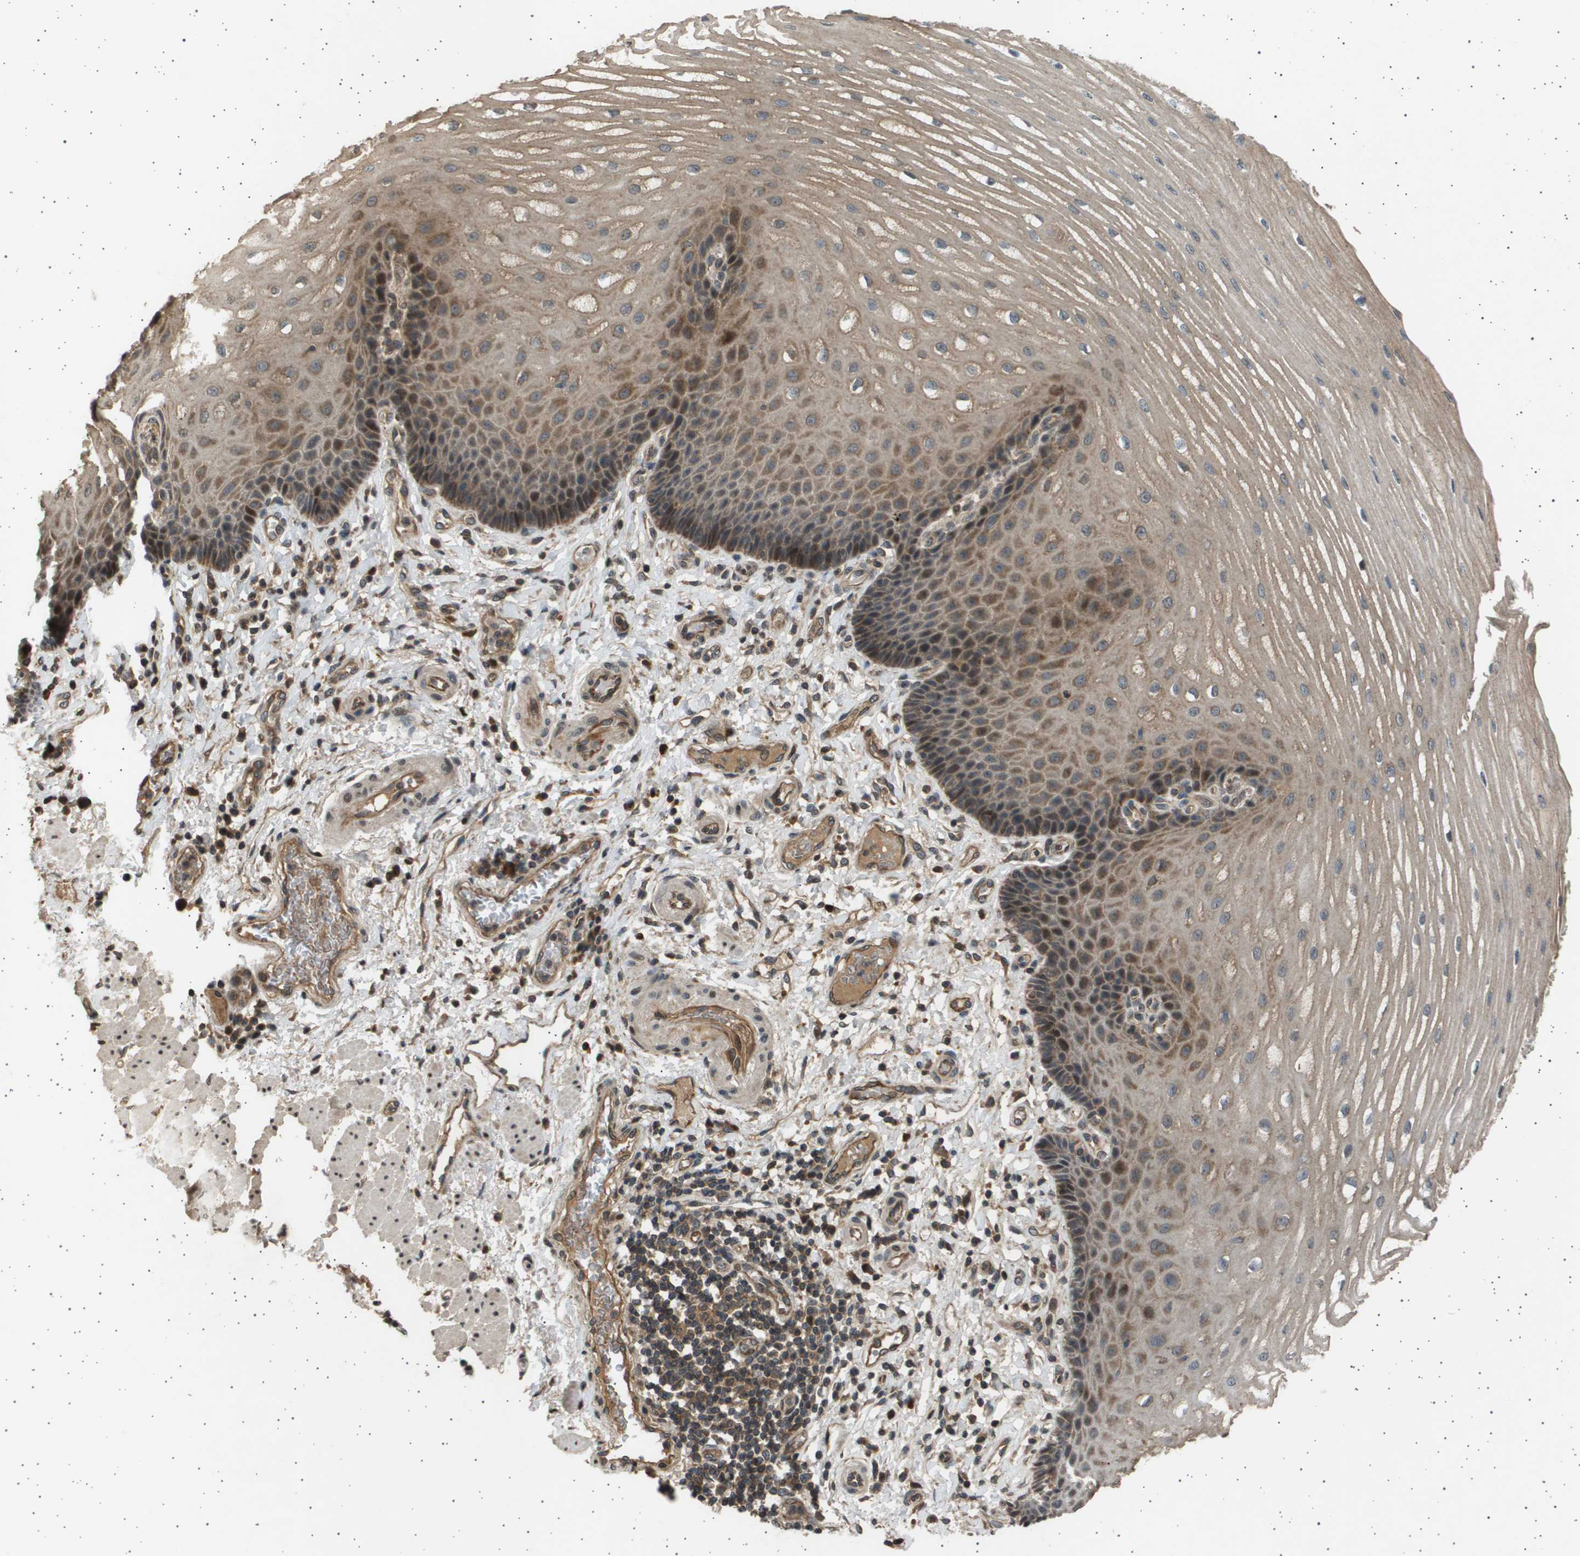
{"staining": {"intensity": "moderate", "quantity": ">75%", "location": "cytoplasmic/membranous"}, "tissue": "esophagus", "cell_type": "Squamous epithelial cells", "image_type": "normal", "snomed": [{"axis": "morphology", "description": "Normal tissue, NOS"}, {"axis": "topography", "description": "Esophagus"}], "caption": "This image exhibits immunohistochemistry staining of benign esophagus, with medium moderate cytoplasmic/membranous staining in about >75% of squamous epithelial cells.", "gene": "TNRC6A", "patient": {"sex": "male", "age": 54}}